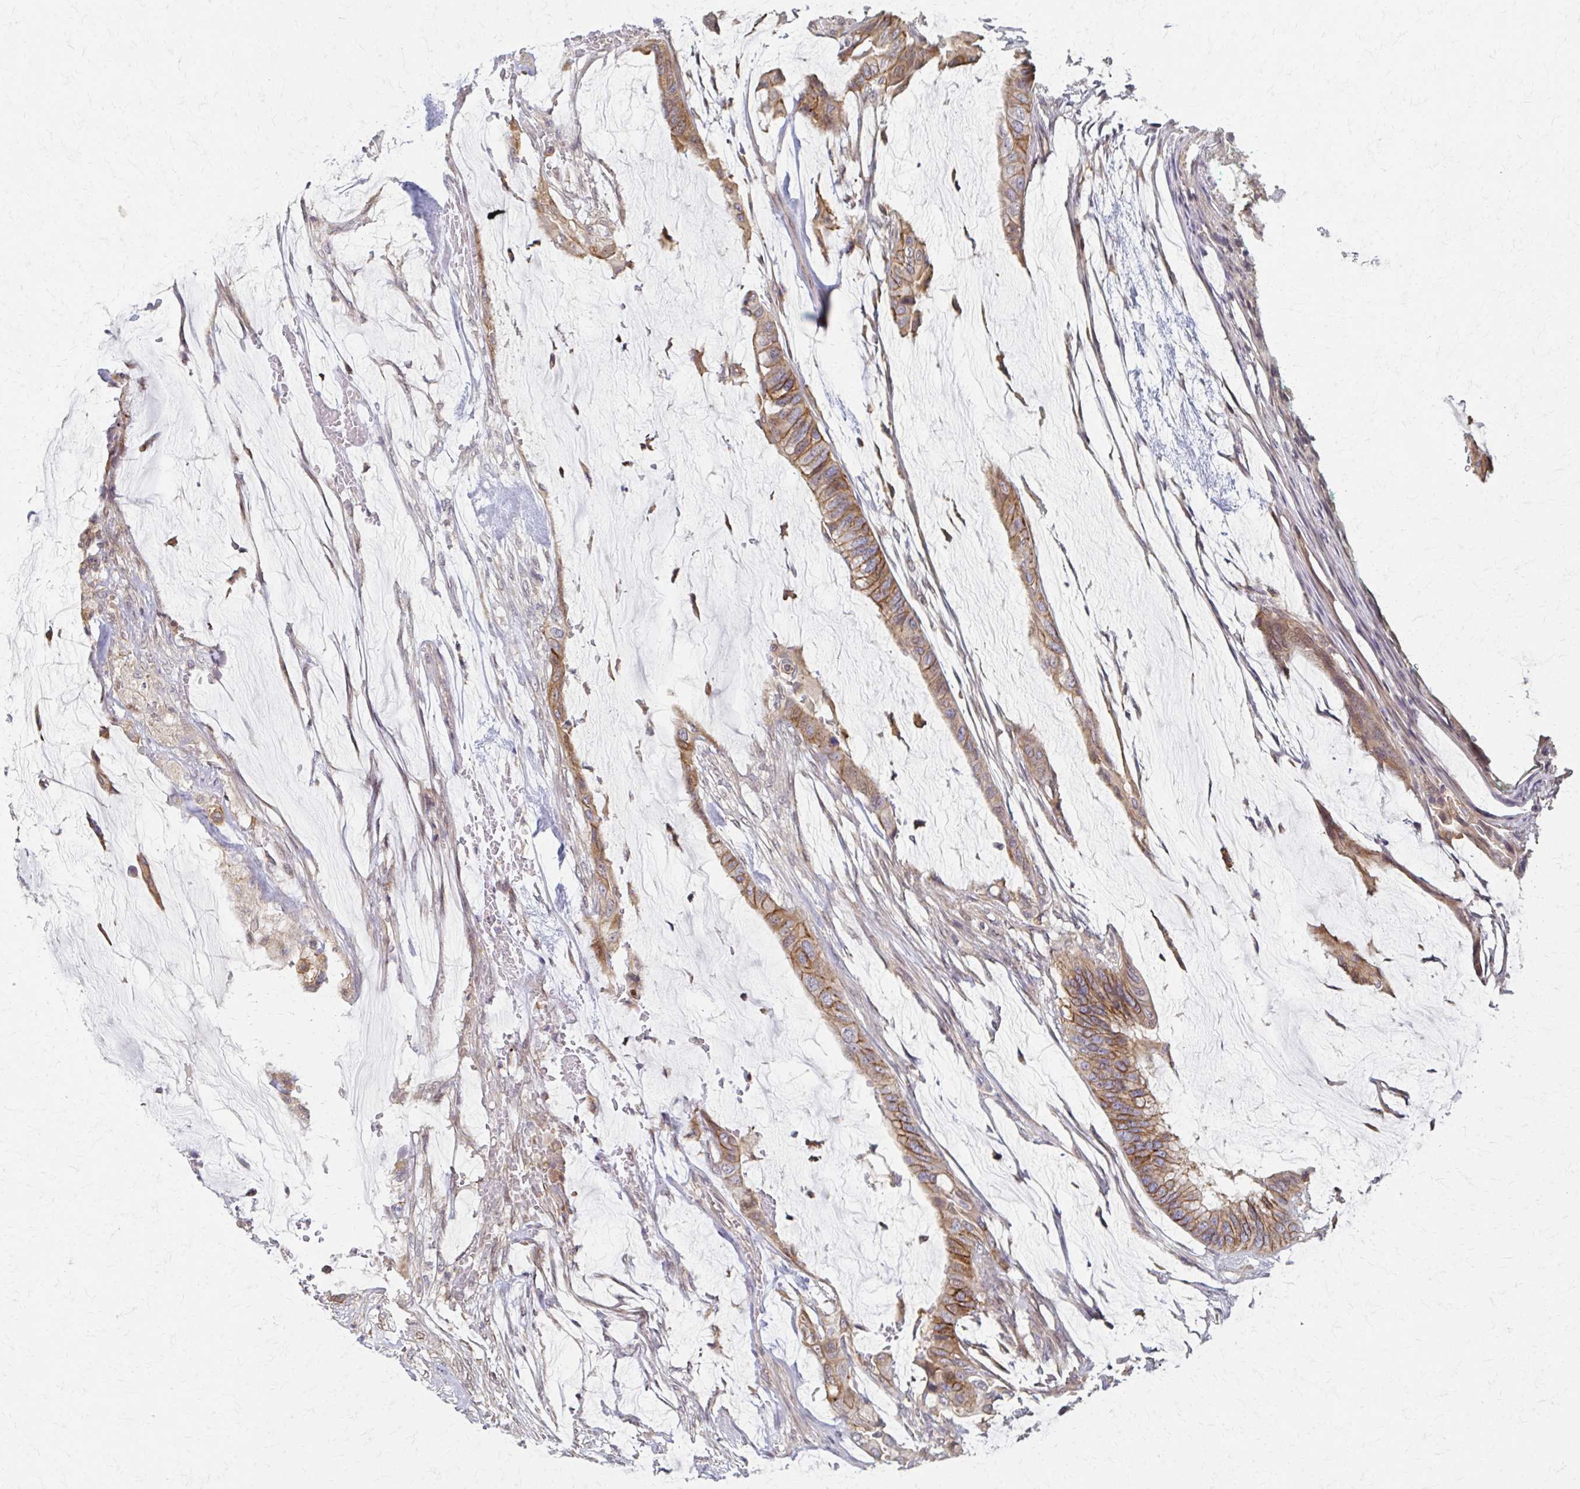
{"staining": {"intensity": "moderate", "quantity": "25%-75%", "location": "cytoplasmic/membranous"}, "tissue": "colorectal cancer", "cell_type": "Tumor cells", "image_type": "cancer", "snomed": [{"axis": "morphology", "description": "Adenocarcinoma, NOS"}, {"axis": "topography", "description": "Rectum"}], "caption": "The photomicrograph displays immunohistochemical staining of adenocarcinoma (colorectal). There is moderate cytoplasmic/membranous staining is identified in approximately 25%-75% of tumor cells.", "gene": "EOLA2", "patient": {"sex": "female", "age": 59}}